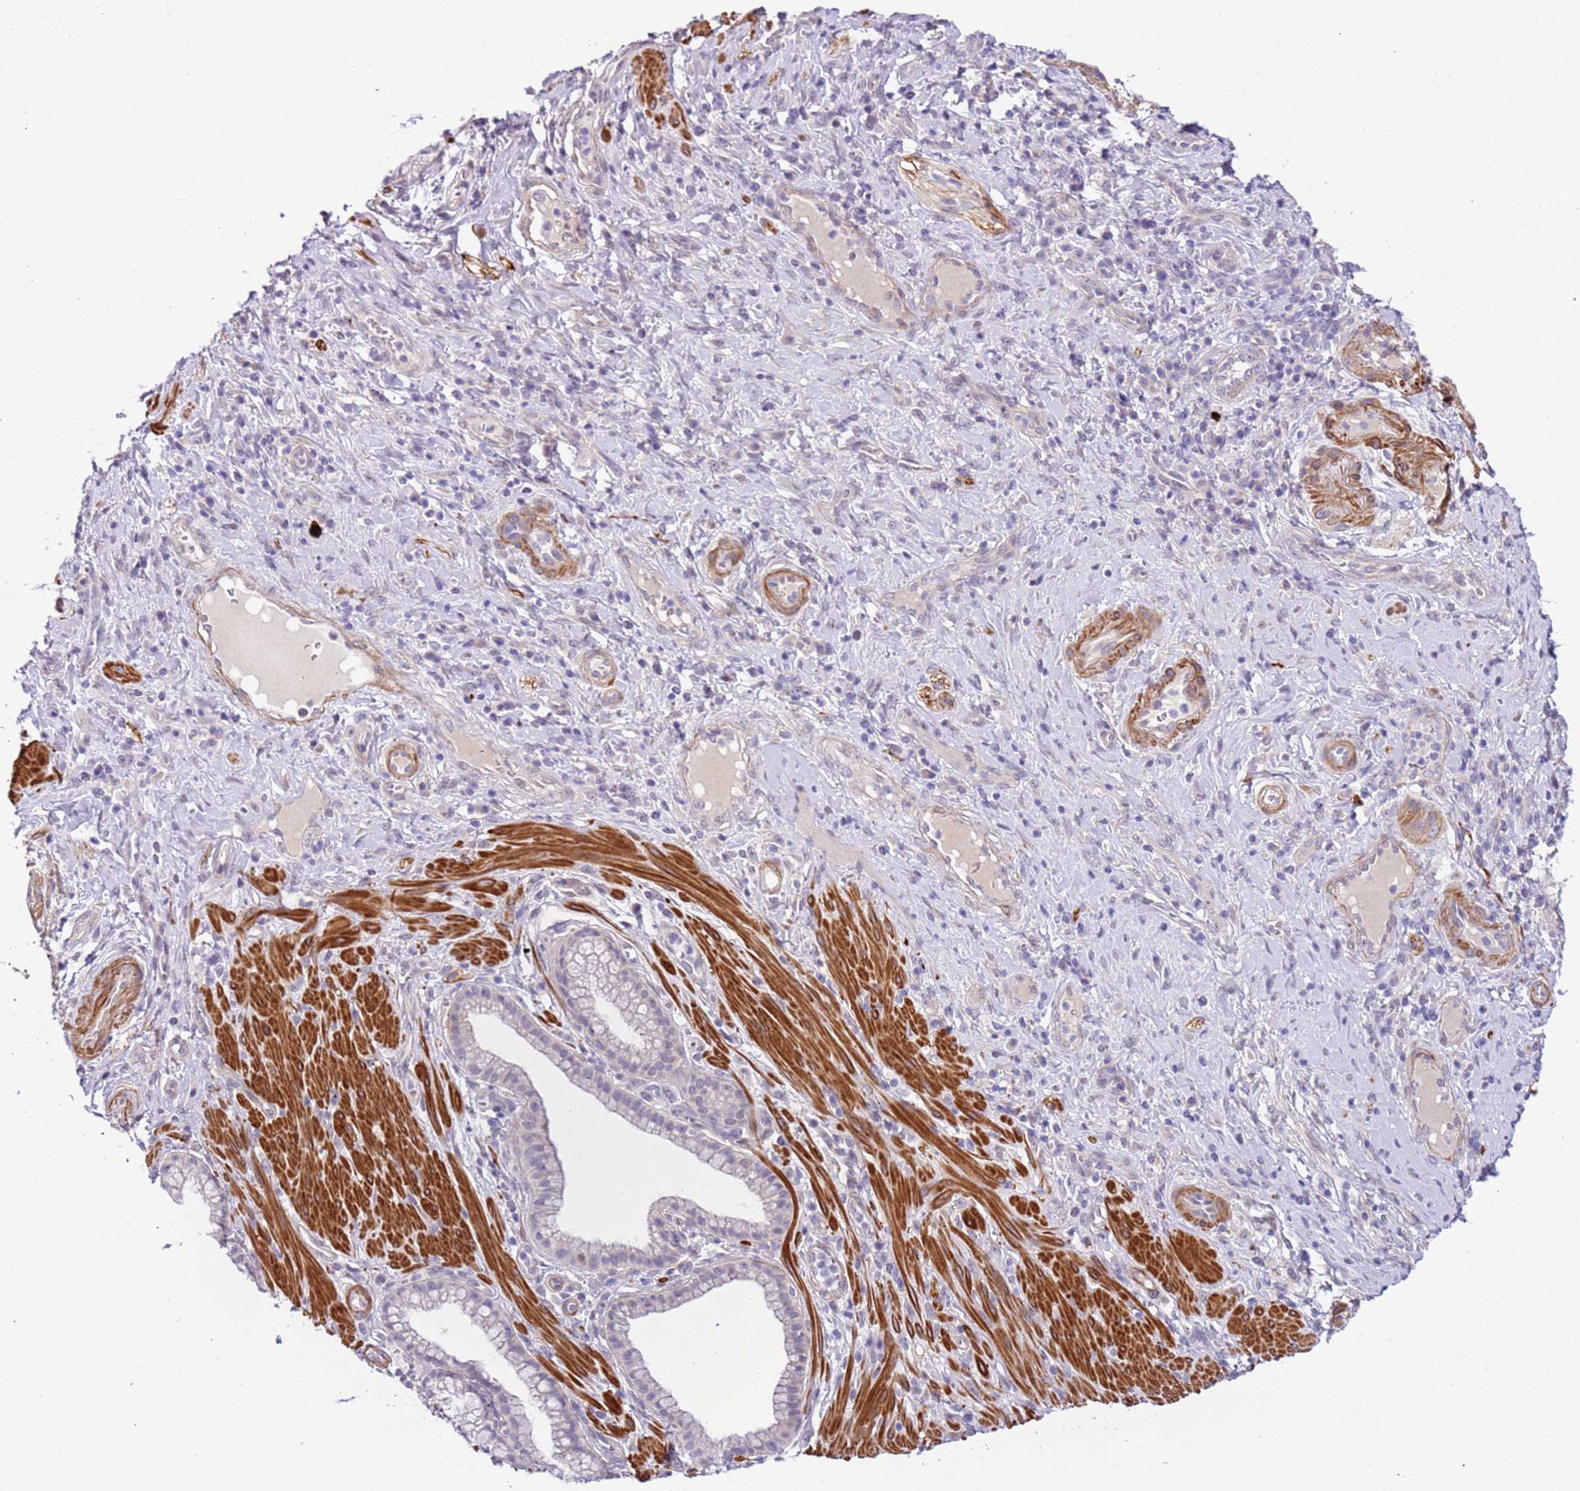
{"staining": {"intensity": "negative", "quantity": "none", "location": "none"}, "tissue": "pancreatic cancer", "cell_type": "Tumor cells", "image_type": "cancer", "snomed": [{"axis": "morphology", "description": "Adenocarcinoma, NOS"}, {"axis": "topography", "description": "Pancreas"}], "caption": "DAB (3,3'-diaminobenzidine) immunohistochemical staining of human pancreatic adenocarcinoma demonstrates no significant positivity in tumor cells.", "gene": "PLEKHH1", "patient": {"sex": "male", "age": 72}}